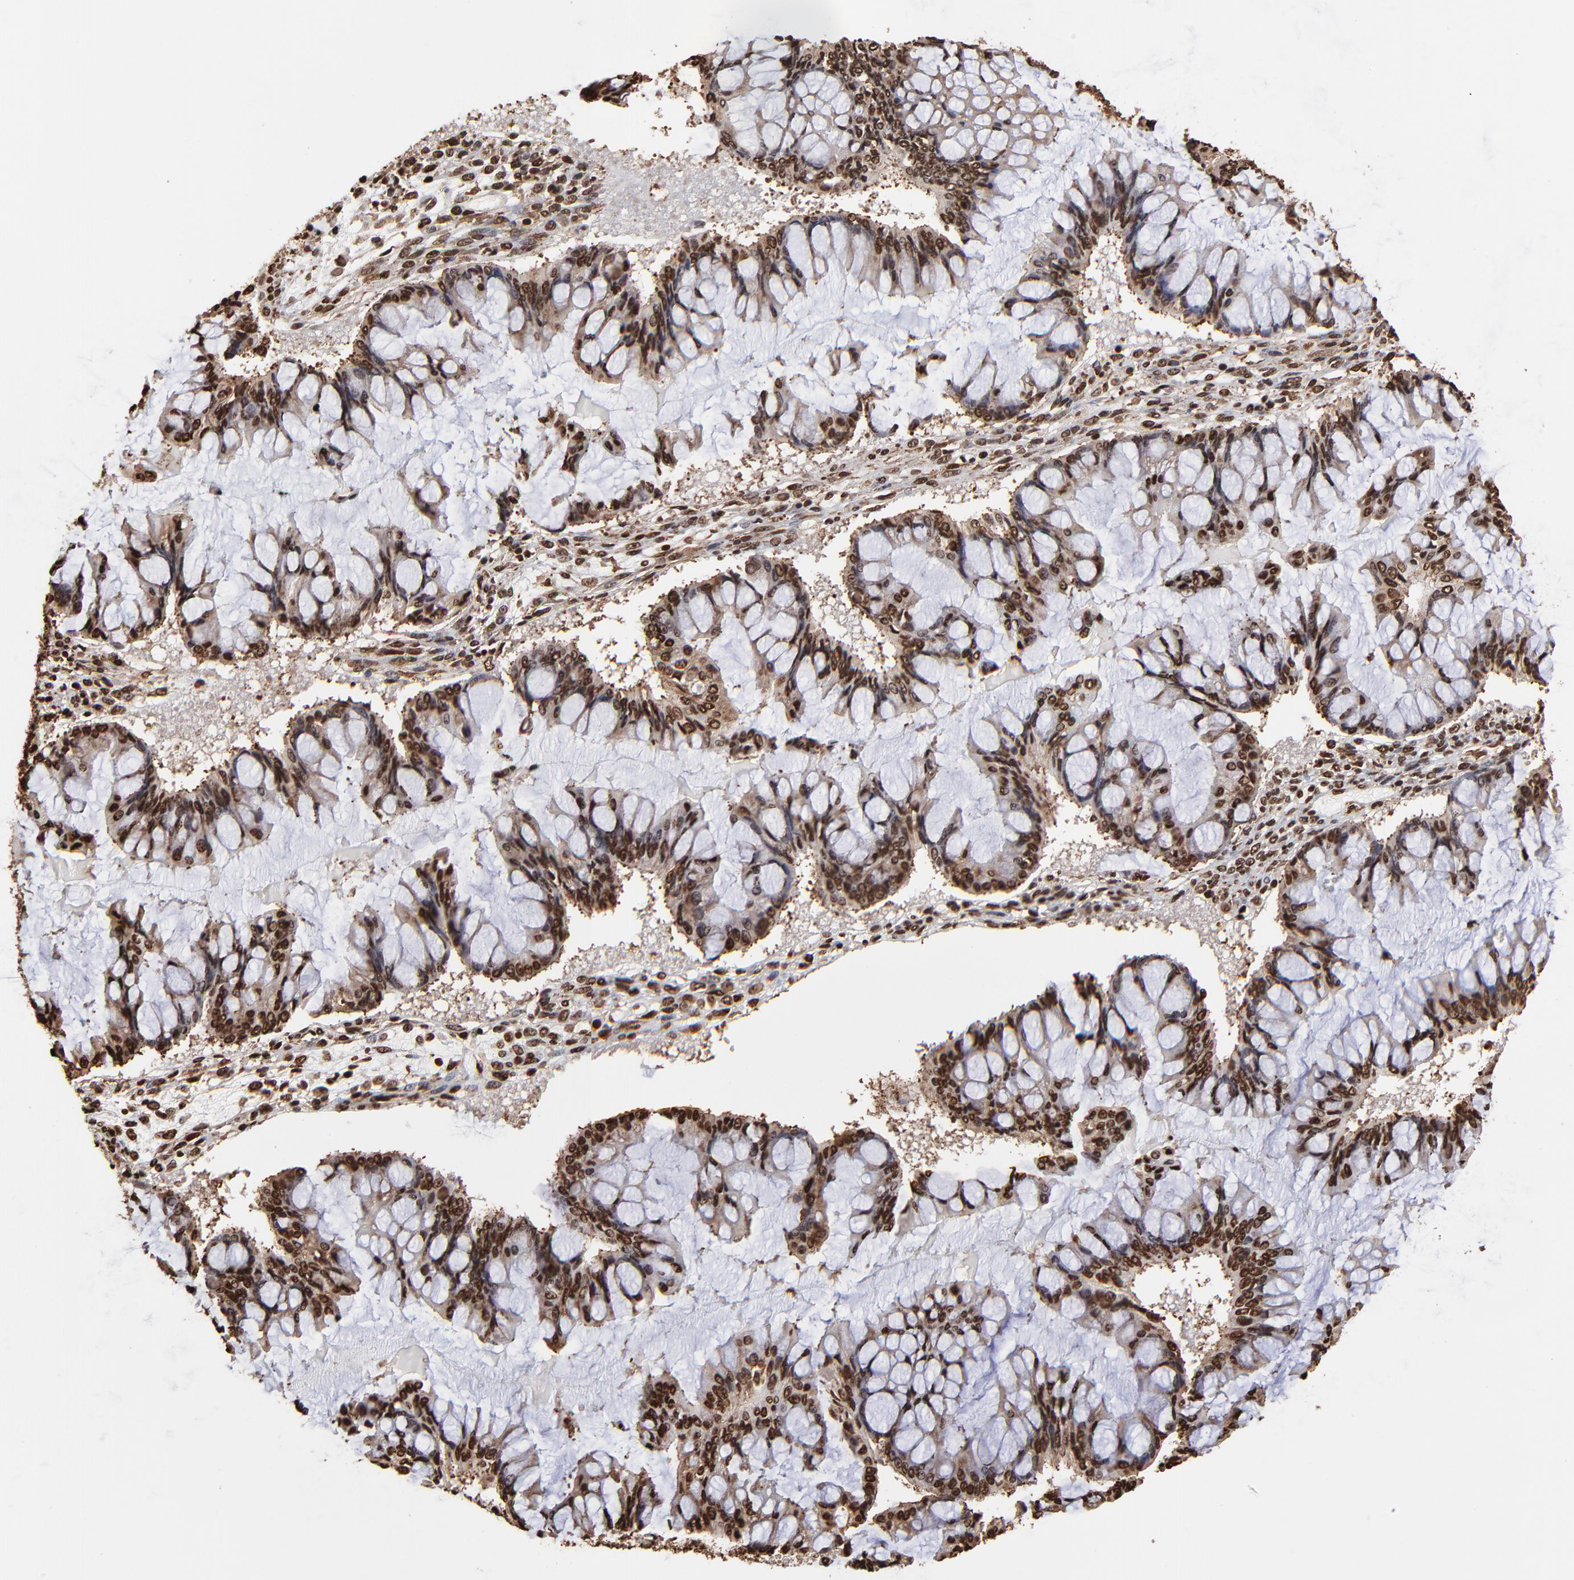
{"staining": {"intensity": "strong", "quantity": ">75%", "location": "nuclear"}, "tissue": "ovarian cancer", "cell_type": "Tumor cells", "image_type": "cancer", "snomed": [{"axis": "morphology", "description": "Cystadenocarcinoma, mucinous, NOS"}, {"axis": "topography", "description": "Ovary"}], "caption": "An image showing strong nuclear staining in approximately >75% of tumor cells in ovarian mucinous cystadenocarcinoma, as visualized by brown immunohistochemical staining.", "gene": "ZNF544", "patient": {"sex": "female", "age": 73}}